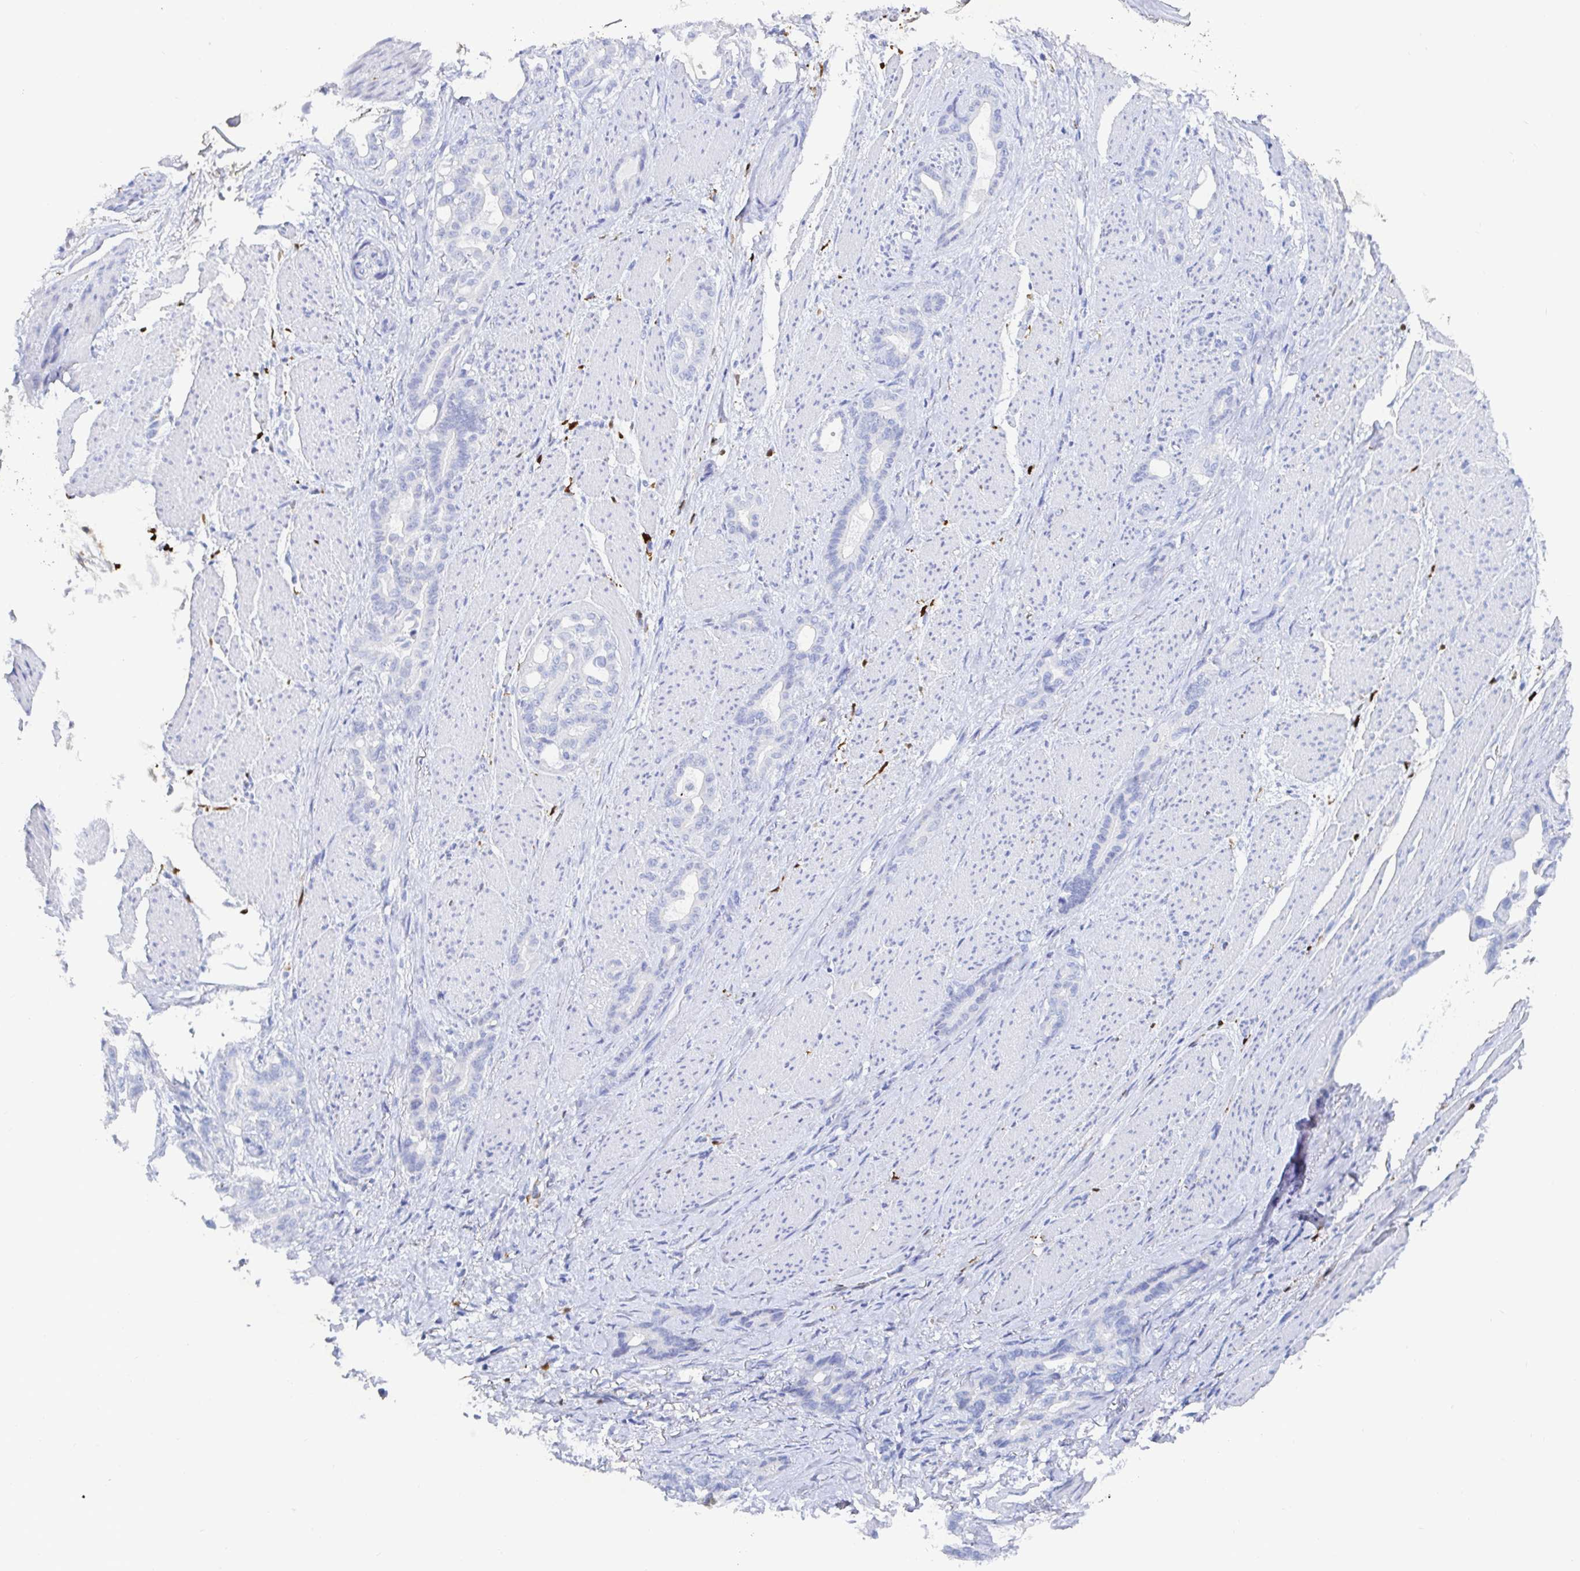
{"staining": {"intensity": "negative", "quantity": "none", "location": "none"}, "tissue": "stomach cancer", "cell_type": "Tumor cells", "image_type": "cancer", "snomed": [{"axis": "morphology", "description": "Normal tissue, NOS"}, {"axis": "morphology", "description": "Adenocarcinoma, NOS"}, {"axis": "topography", "description": "Esophagus"}, {"axis": "topography", "description": "Stomach, upper"}], "caption": "High power microscopy histopathology image of an IHC histopathology image of stomach adenocarcinoma, revealing no significant expression in tumor cells.", "gene": "OR2A4", "patient": {"sex": "male", "age": 62}}